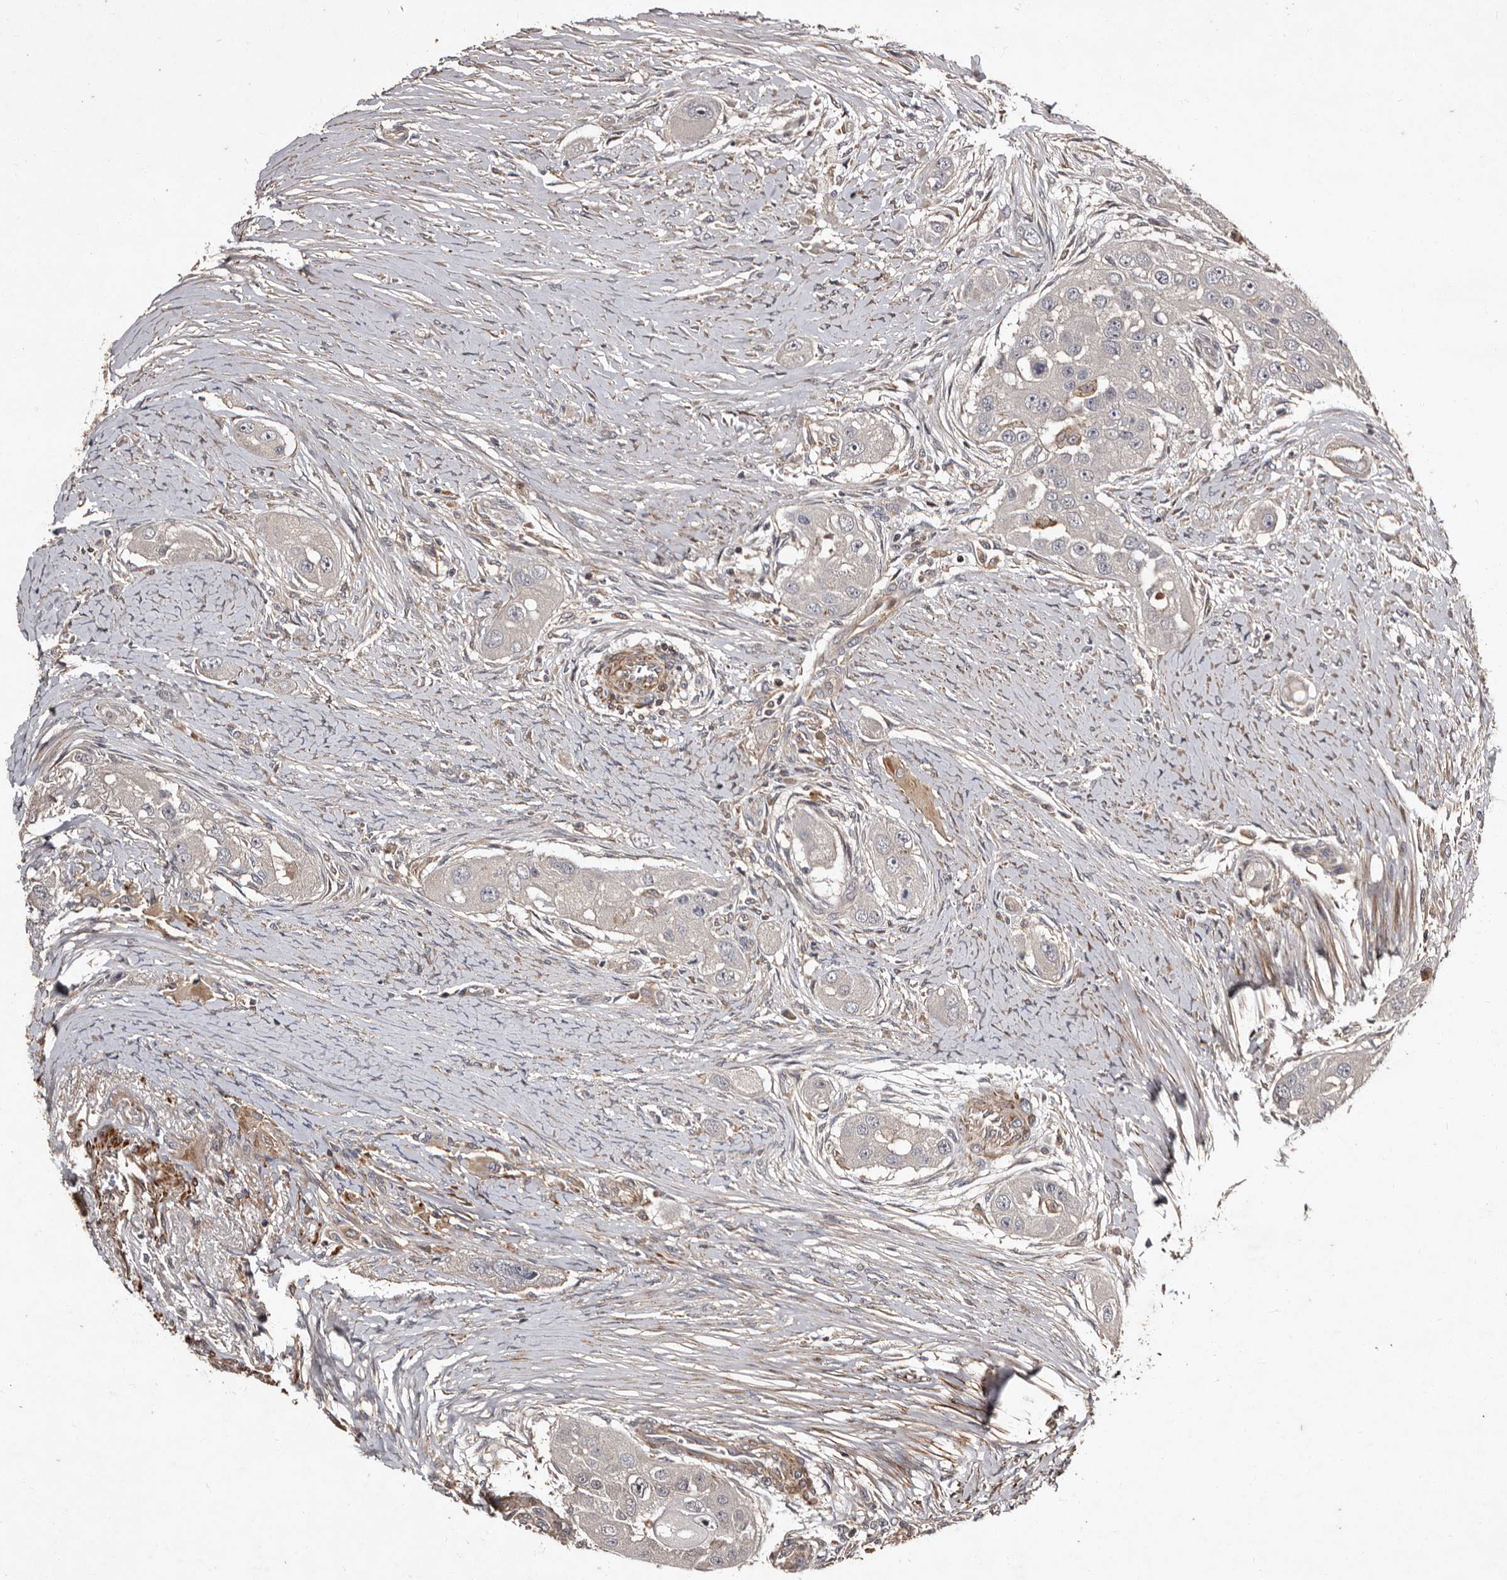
{"staining": {"intensity": "negative", "quantity": "none", "location": "none"}, "tissue": "head and neck cancer", "cell_type": "Tumor cells", "image_type": "cancer", "snomed": [{"axis": "morphology", "description": "Normal tissue, NOS"}, {"axis": "morphology", "description": "Squamous cell carcinoma, NOS"}, {"axis": "topography", "description": "Skeletal muscle"}, {"axis": "topography", "description": "Head-Neck"}], "caption": "Histopathology image shows no protein expression in tumor cells of head and neck cancer tissue.", "gene": "PRKD3", "patient": {"sex": "male", "age": 51}}